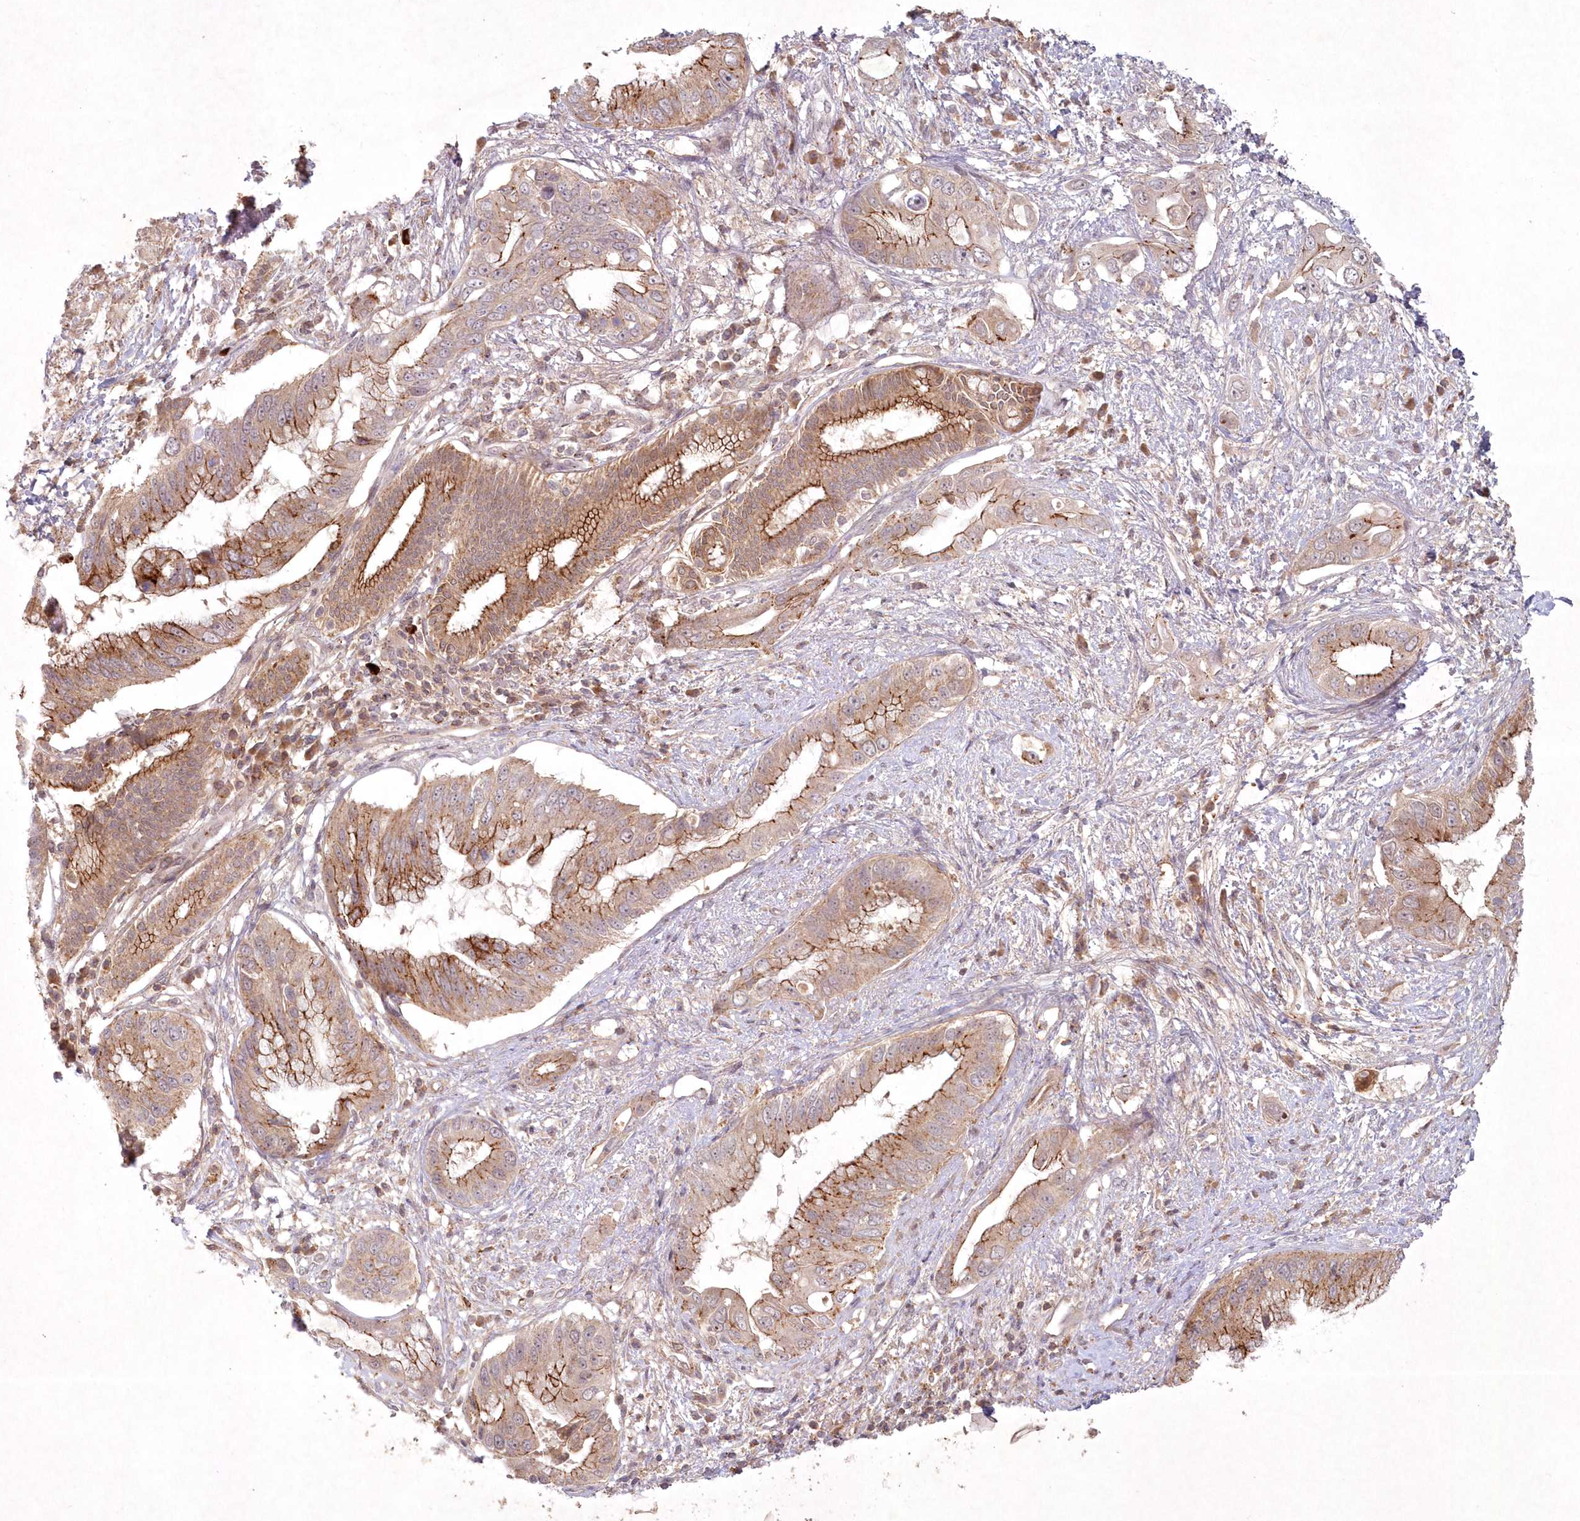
{"staining": {"intensity": "strong", "quantity": ">75%", "location": "cytoplasmic/membranous"}, "tissue": "pancreatic cancer", "cell_type": "Tumor cells", "image_type": "cancer", "snomed": [{"axis": "morphology", "description": "Inflammation, NOS"}, {"axis": "morphology", "description": "Adenocarcinoma, NOS"}, {"axis": "topography", "description": "Pancreas"}], "caption": "Tumor cells display high levels of strong cytoplasmic/membranous positivity in approximately >75% of cells in human adenocarcinoma (pancreatic). (brown staining indicates protein expression, while blue staining denotes nuclei).", "gene": "TOGARAM2", "patient": {"sex": "female", "age": 56}}